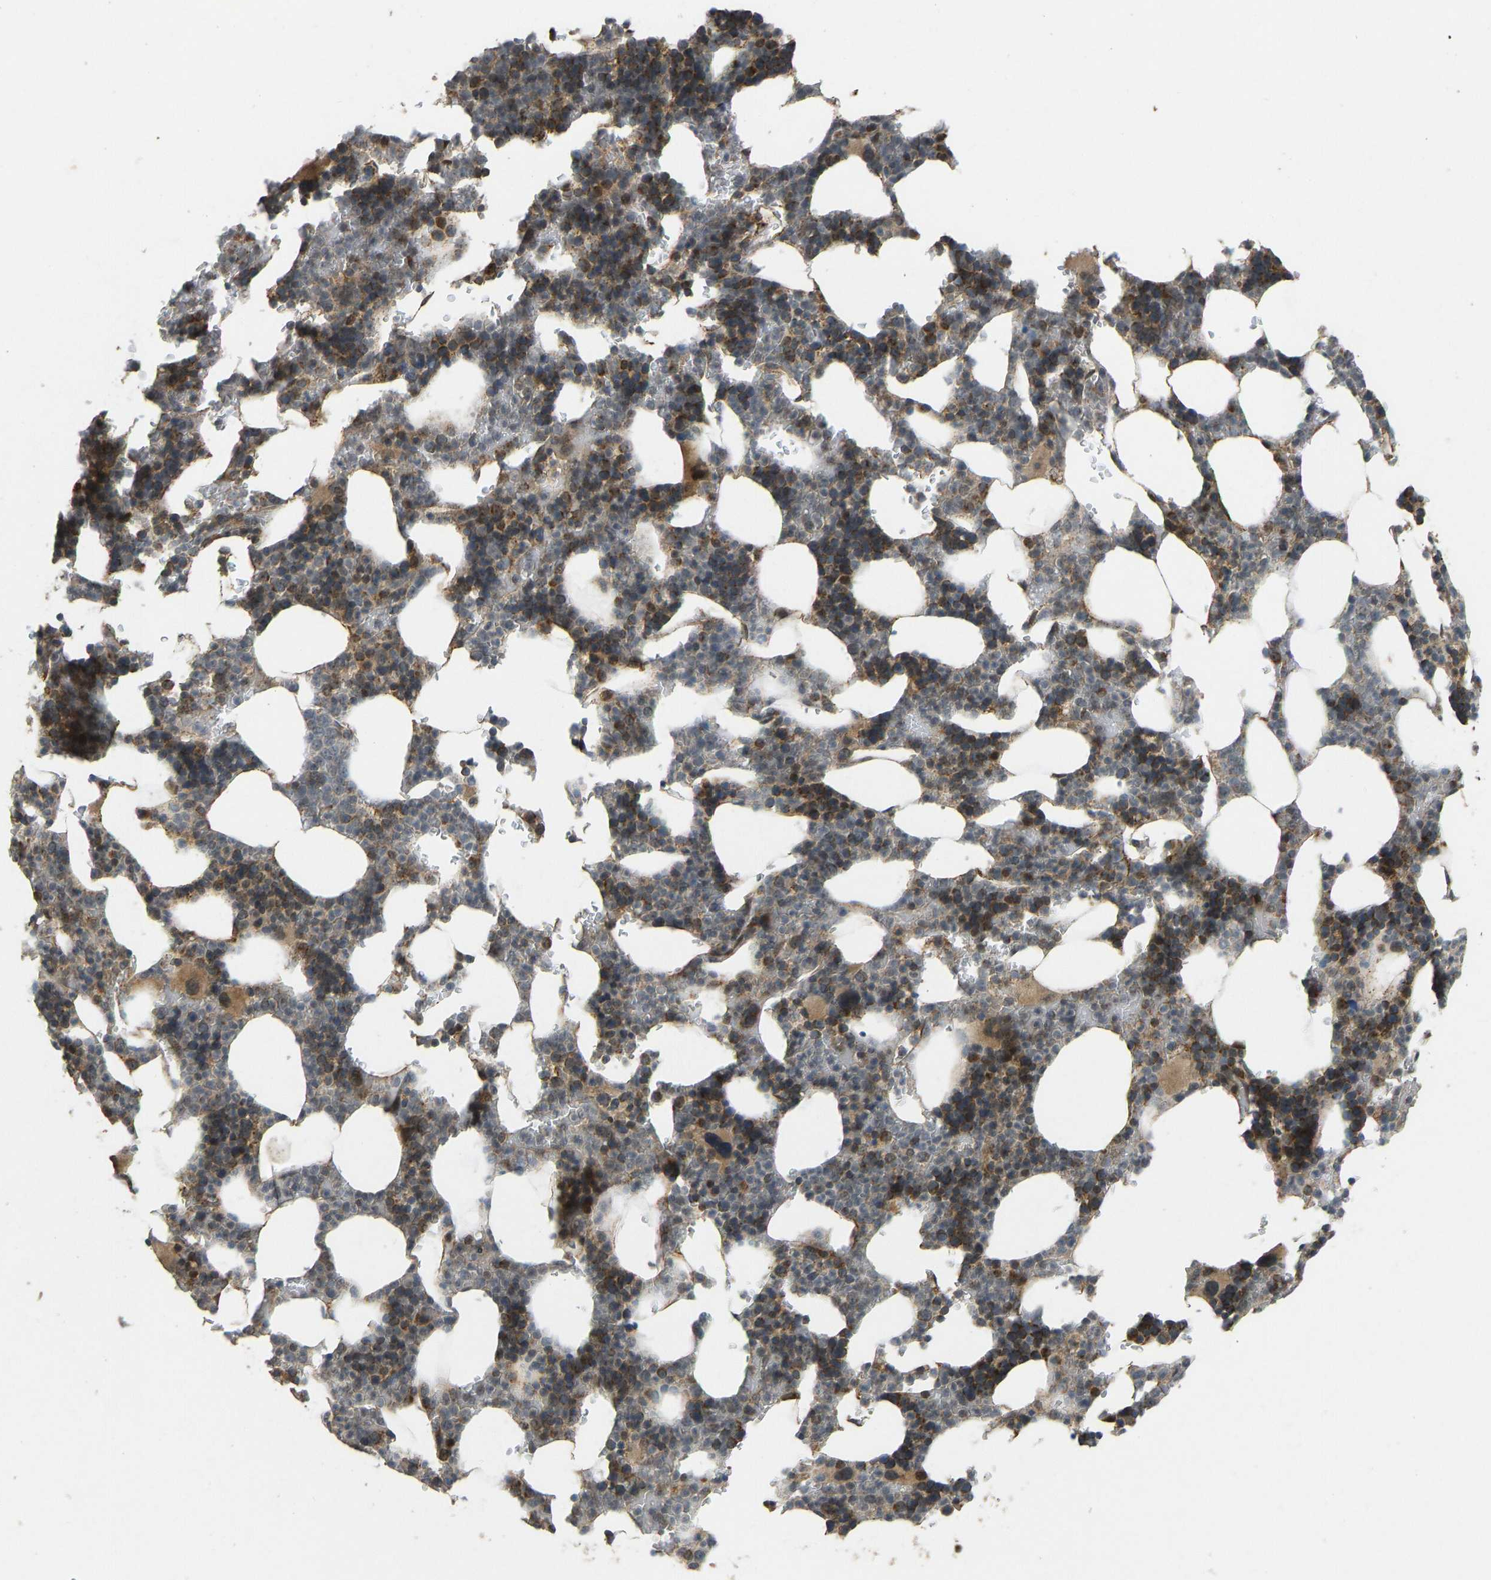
{"staining": {"intensity": "moderate", "quantity": "25%-75%", "location": "cytoplasmic/membranous"}, "tissue": "bone marrow", "cell_type": "Hematopoietic cells", "image_type": "normal", "snomed": [{"axis": "morphology", "description": "Normal tissue, NOS"}, {"axis": "topography", "description": "Bone marrow"}], "caption": "Immunohistochemistry (IHC) photomicrograph of benign bone marrow: human bone marrow stained using IHC demonstrates medium levels of moderate protein expression localized specifically in the cytoplasmic/membranous of hematopoietic cells, appearing as a cytoplasmic/membranous brown color.", "gene": "ACADS", "patient": {"sex": "female", "age": 81}}